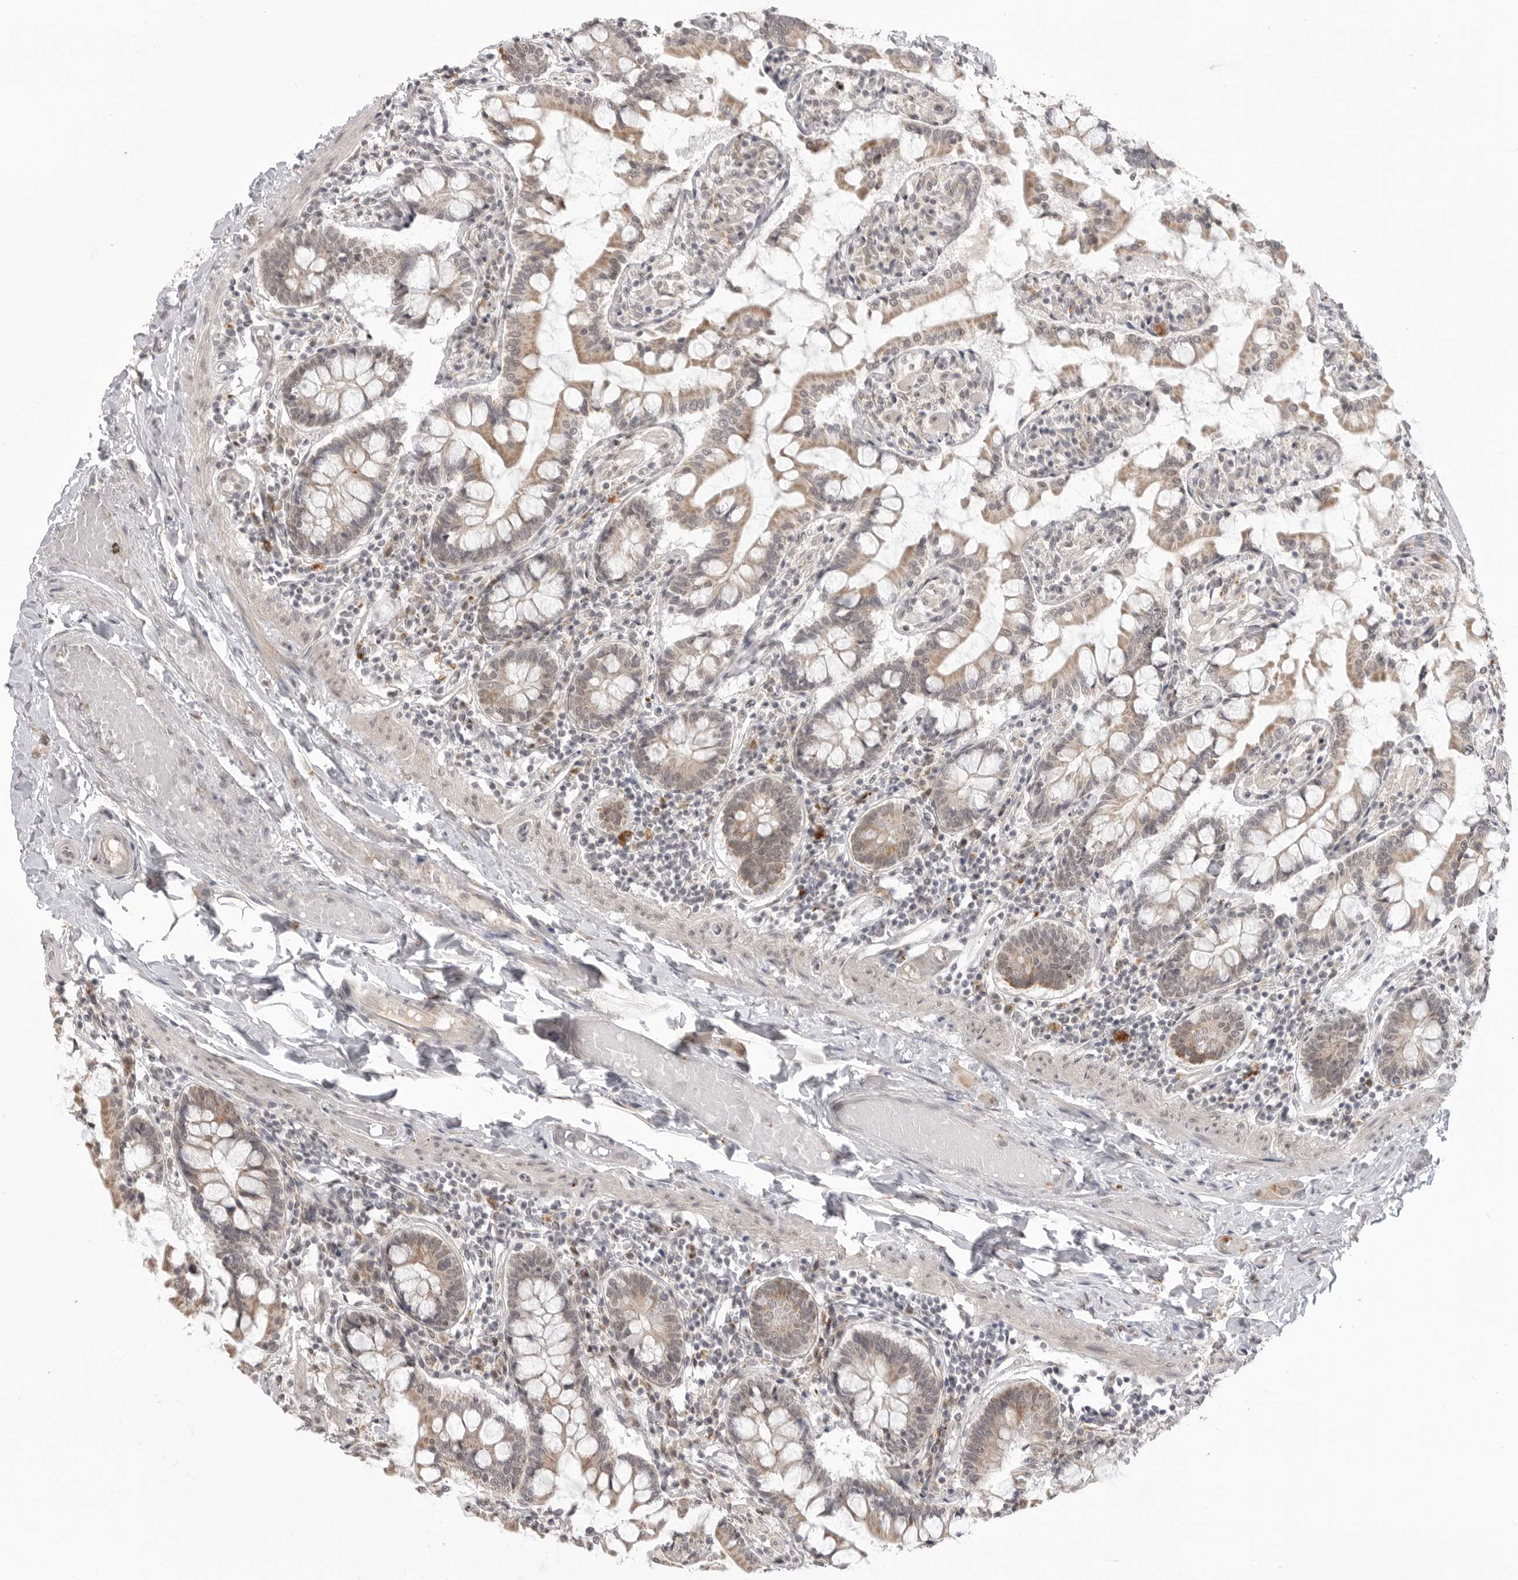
{"staining": {"intensity": "moderate", "quantity": ">75%", "location": "cytoplasmic/membranous"}, "tissue": "small intestine", "cell_type": "Glandular cells", "image_type": "normal", "snomed": [{"axis": "morphology", "description": "Normal tissue, NOS"}, {"axis": "topography", "description": "Small intestine"}], "caption": "Glandular cells show medium levels of moderate cytoplasmic/membranous staining in approximately >75% of cells in benign small intestine. Using DAB (3,3'-diaminobenzidine) (brown) and hematoxylin (blue) stains, captured at high magnification using brightfield microscopy.", "gene": "KALRN", "patient": {"sex": "male", "age": 41}}